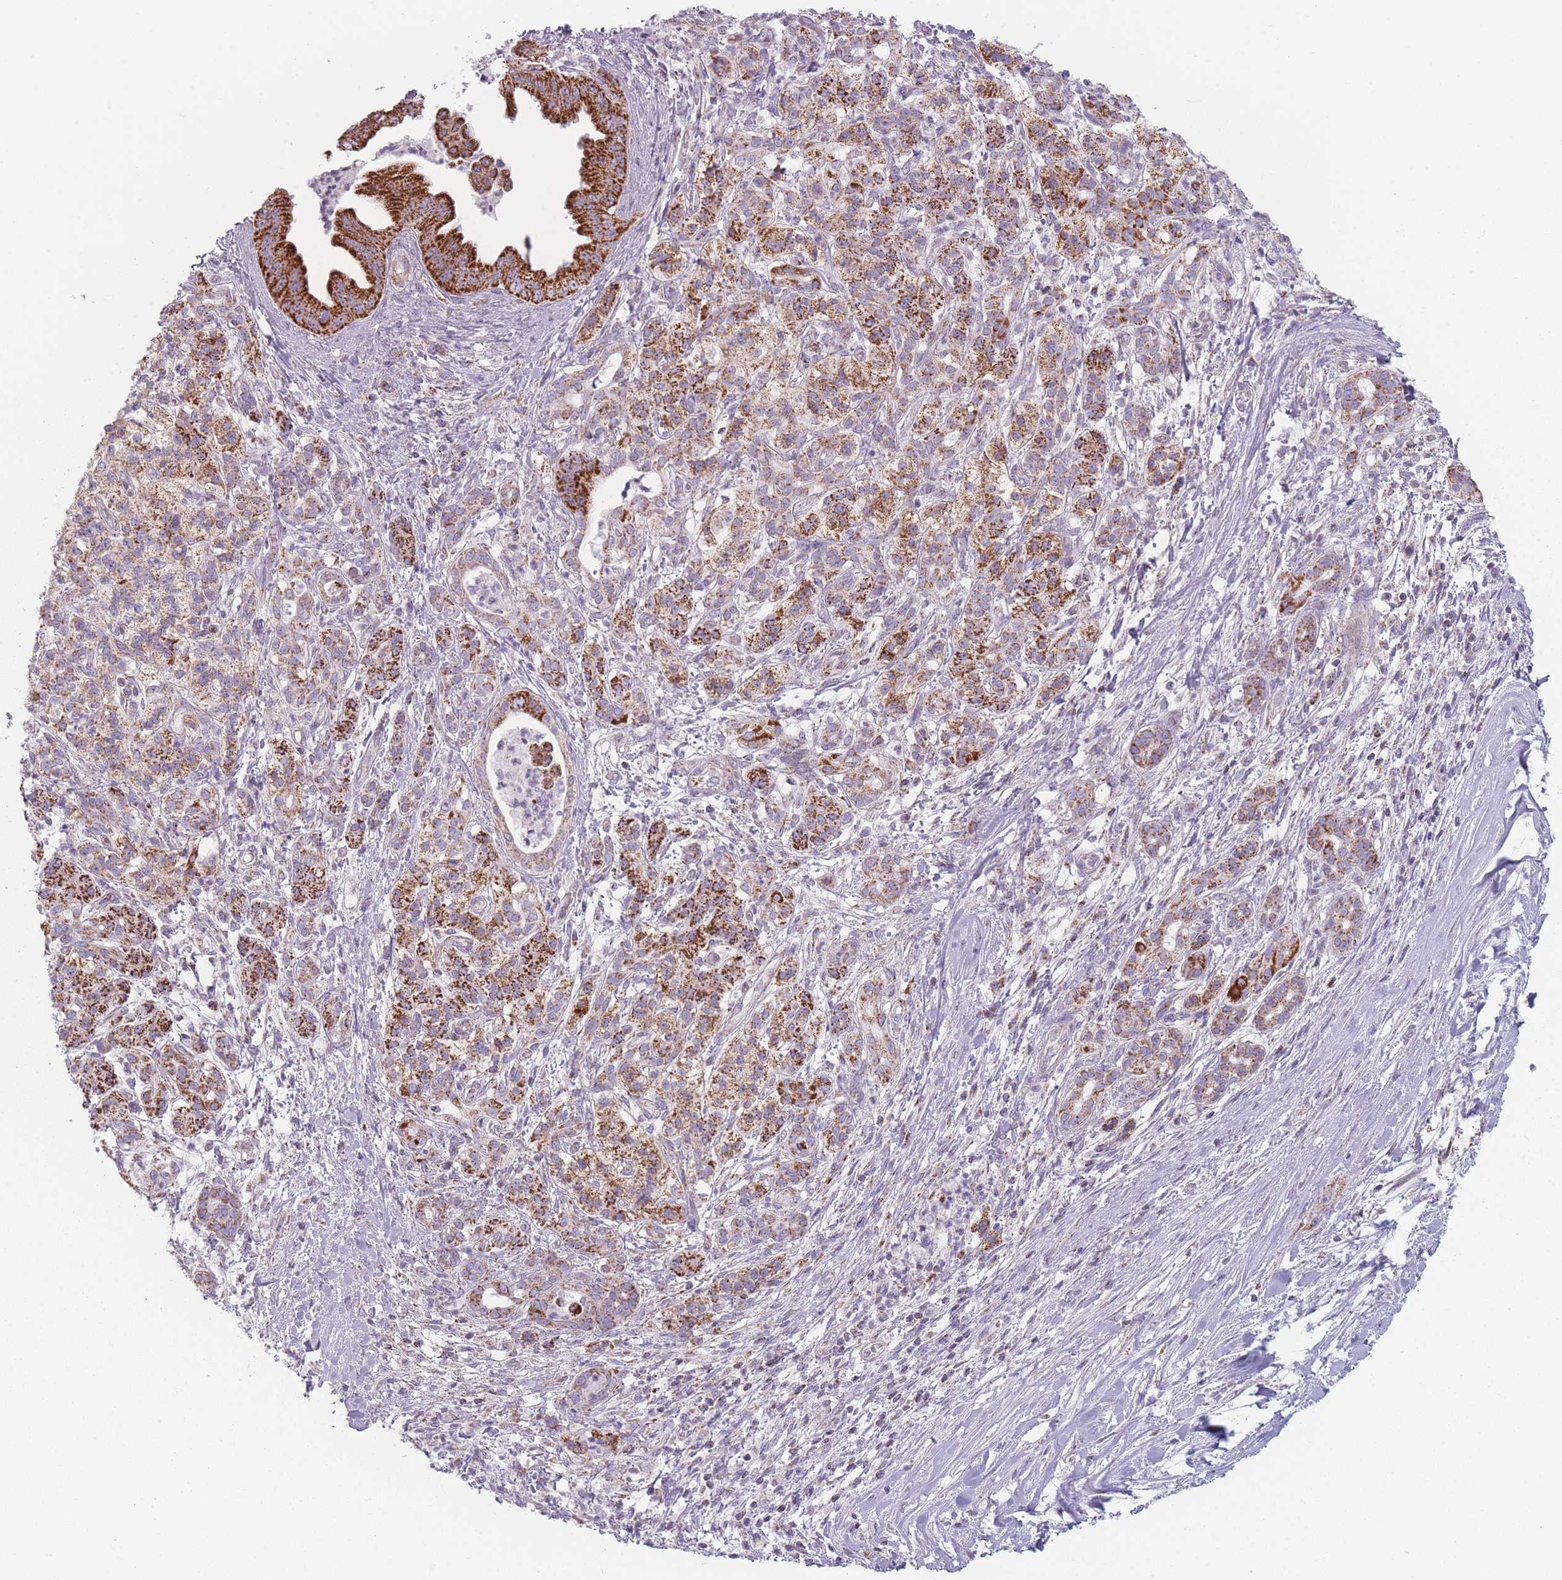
{"staining": {"intensity": "strong", "quantity": ">75%", "location": "cytoplasmic/membranous"}, "tissue": "pancreatic cancer", "cell_type": "Tumor cells", "image_type": "cancer", "snomed": [{"axis": "morphology", "description": "Adenocarcinoma, NOS"}, {"axis": "topography", "description": "Pancreas"}], "caption": "There is high levels of strong cytoplasmic/membranous positivity in tumor cells of adenocarcinoma (pancreatic), as demonstrated by immunohistochemical staining (brown color).", "gene": "DCHS1", "patient": {"sex": "male", "age": 58}}